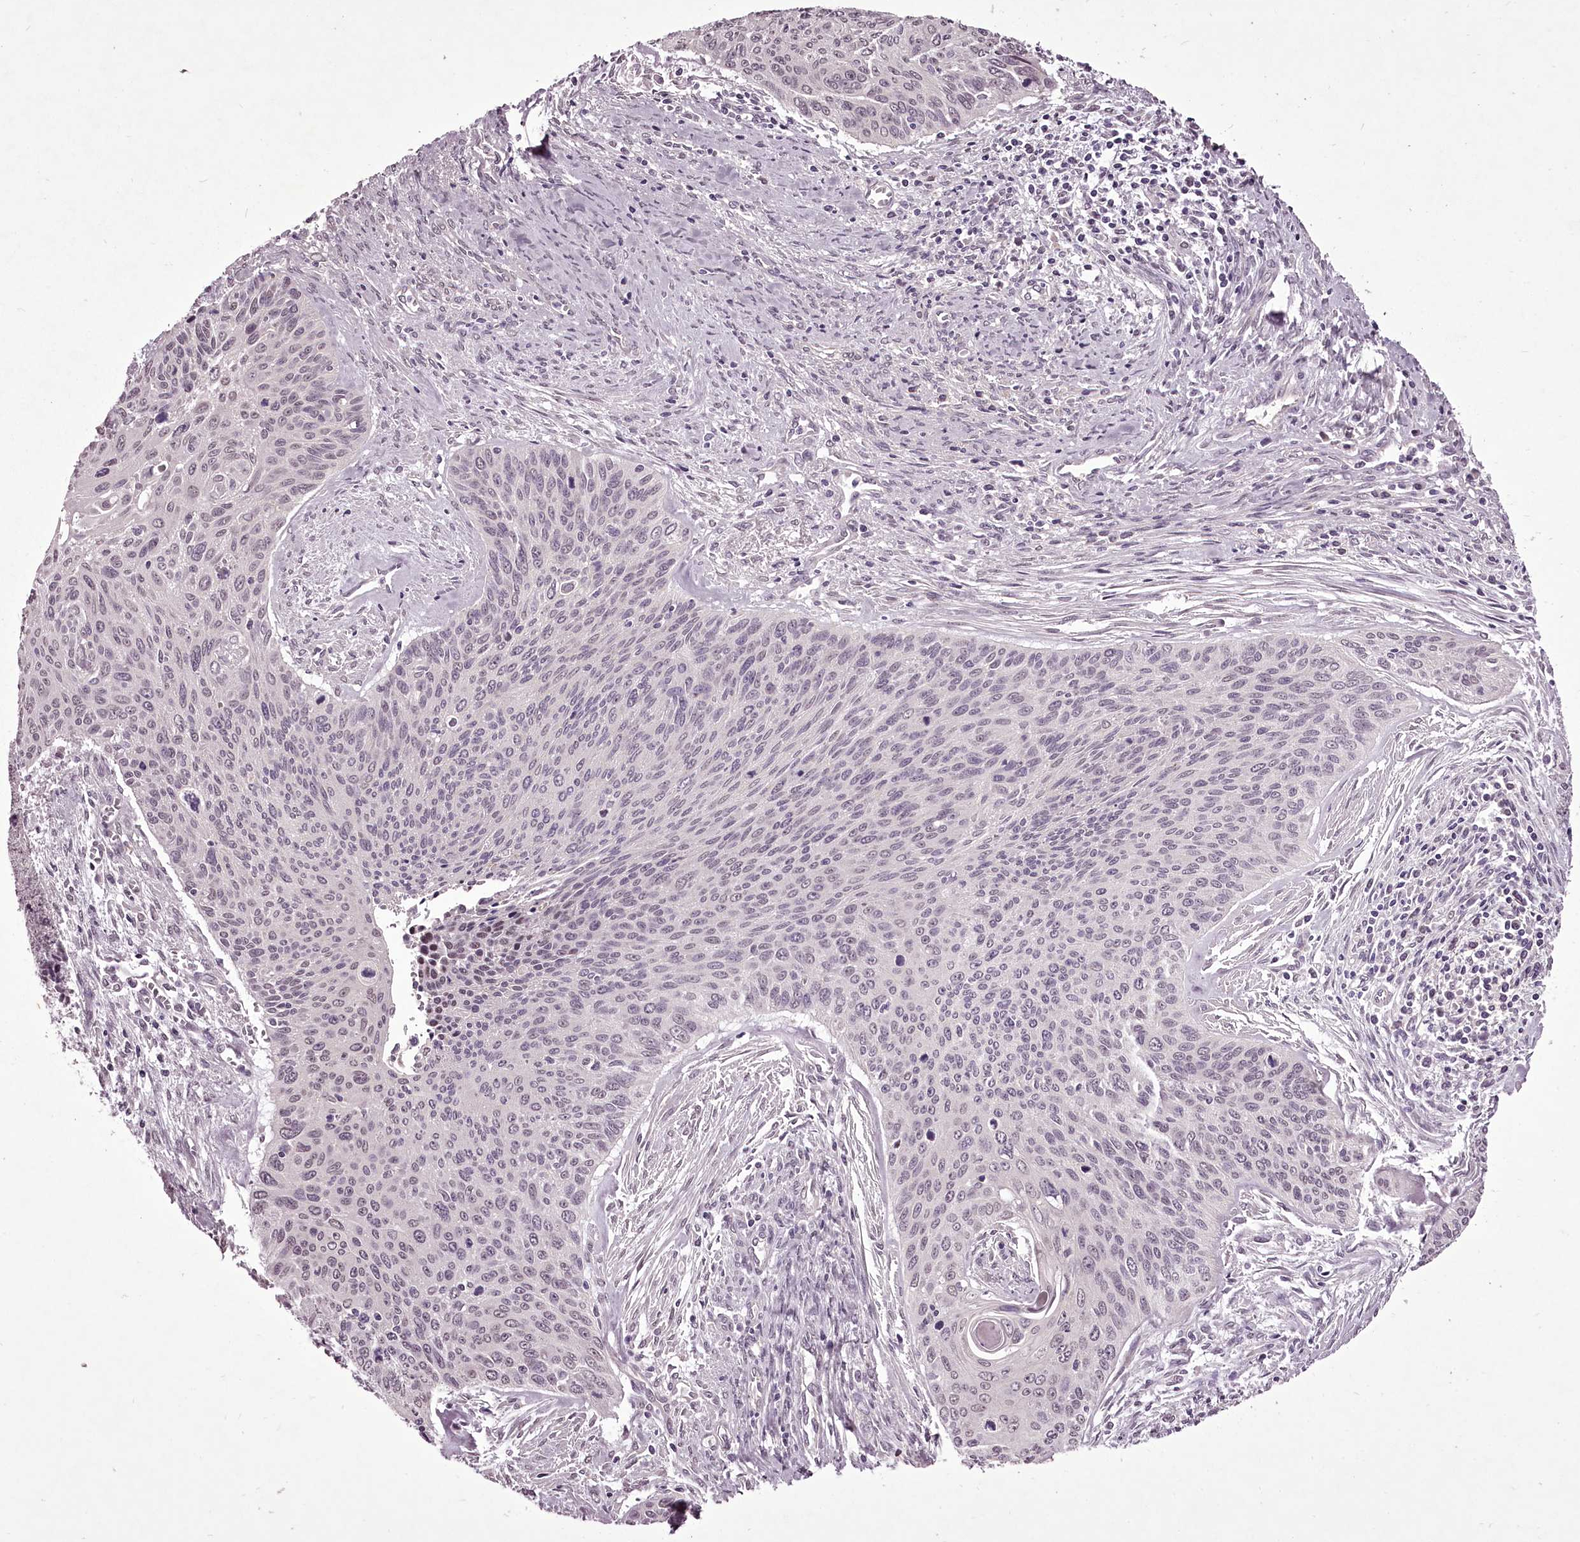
{"staining": {"intensity": "negative", "quantity": "none", "location": "none"}, "tissue": "cervical cancer", "cell_type": "Tumor cells", "image_type": "cancer", "snomed": [{"axis": "morphology", "description": "Squamous cell carcinoma, NOS"}, {"axis": "topography", "description": "Cervix"}], "caption": "Micrograph shows no significant protein staining in tumor cells of squamous cell carcinoma (cervical).", "gene": "C1orf56", "patient": {"sex": "female", "age": 55}}